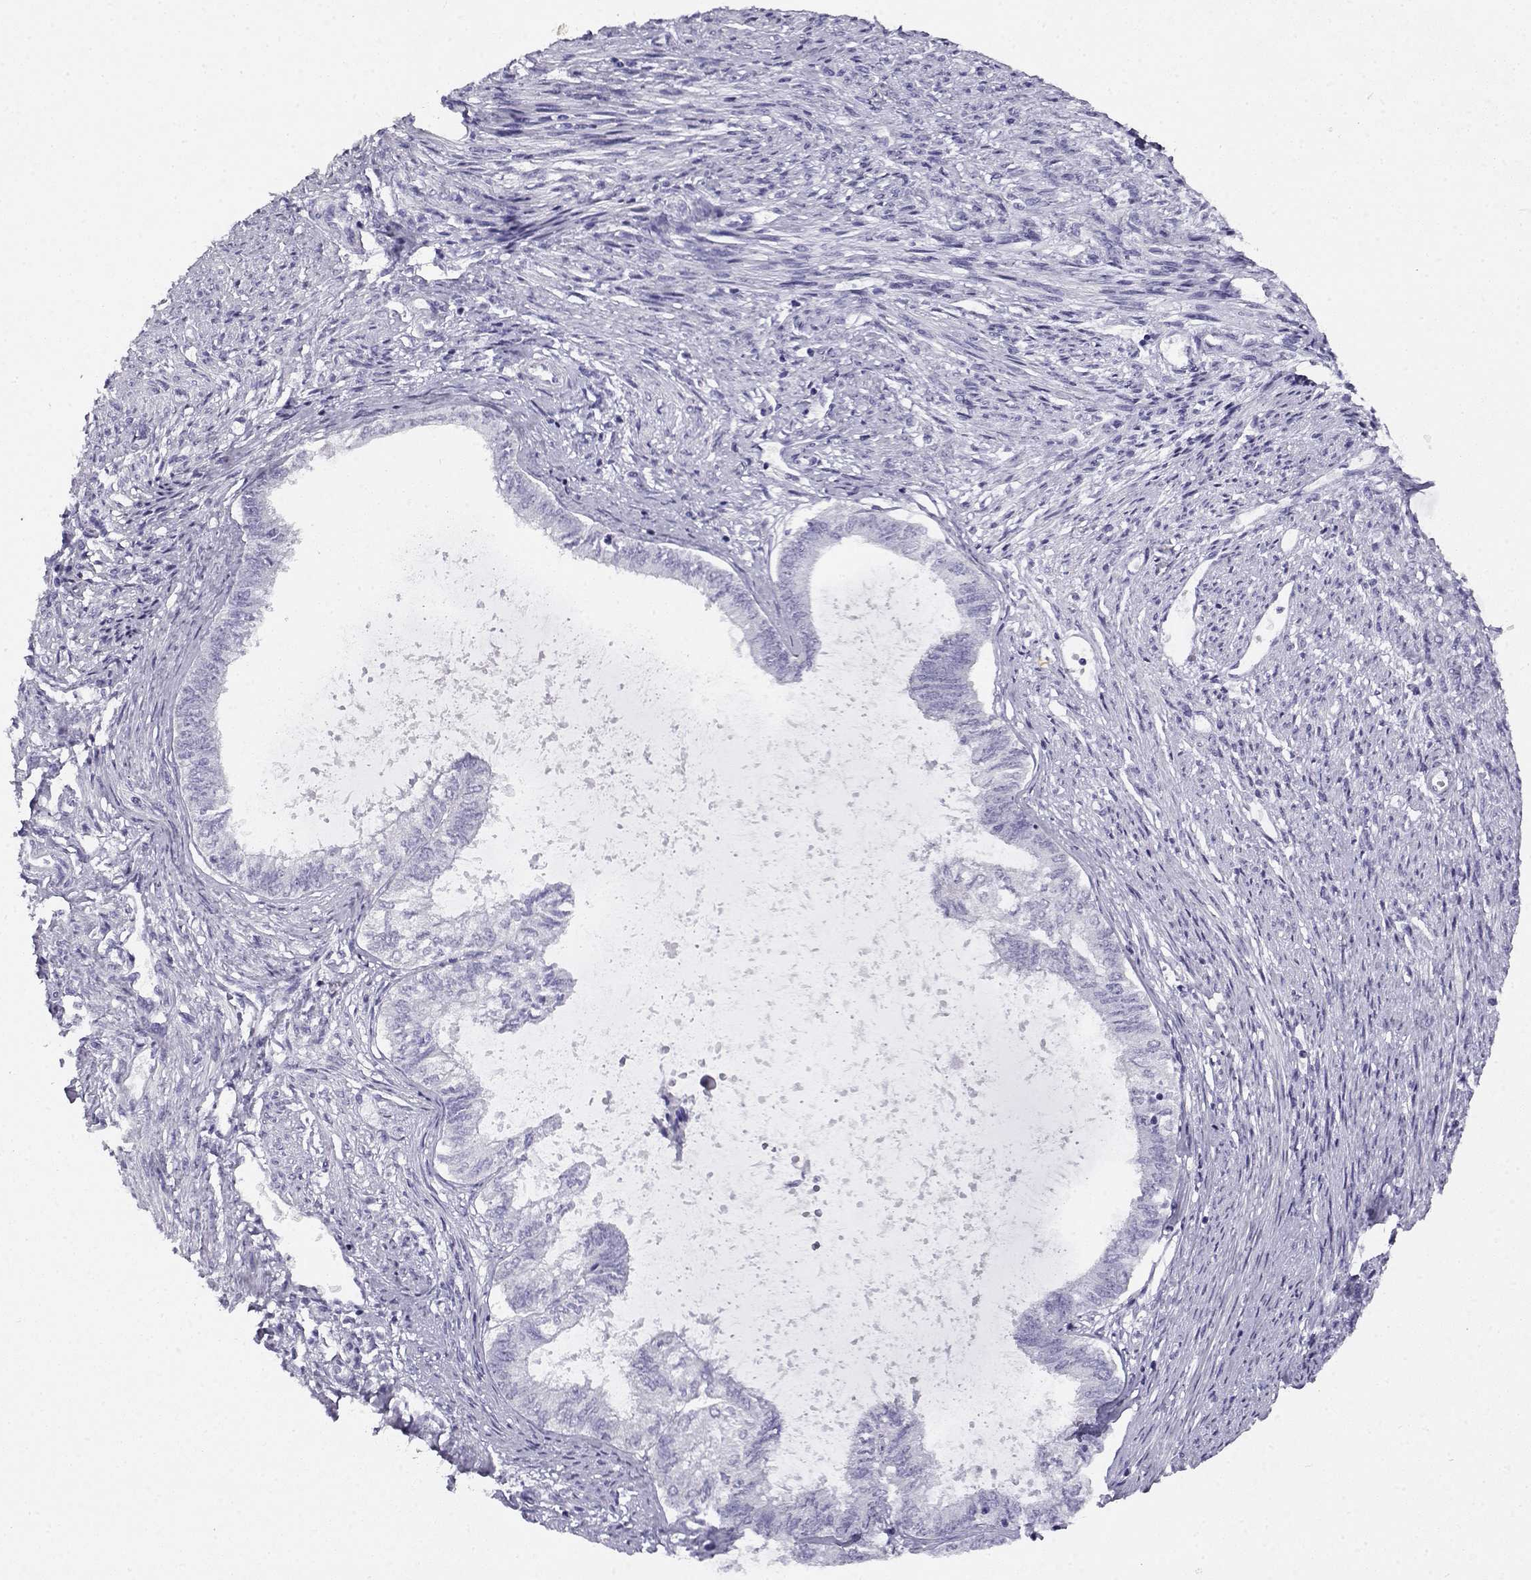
{"staining": {"intensity": "negative", "quantity": "none", "location": "none"}, "tissue": "endometrial cancer", "cell_type": "Tumor cells", "image_type": "cancer", "snomed": [{"axis": "morphology", "description": "Adenocarcinoma, NOS"}, {"axis": "topography", "description": "Endometrium"}], "caption": "Protein analysis of endometrial adenocarcinoma shows no significant positivity in tumor cells.", "gene": "CABS1", "patient": {"sex": "female", "age": 86}}